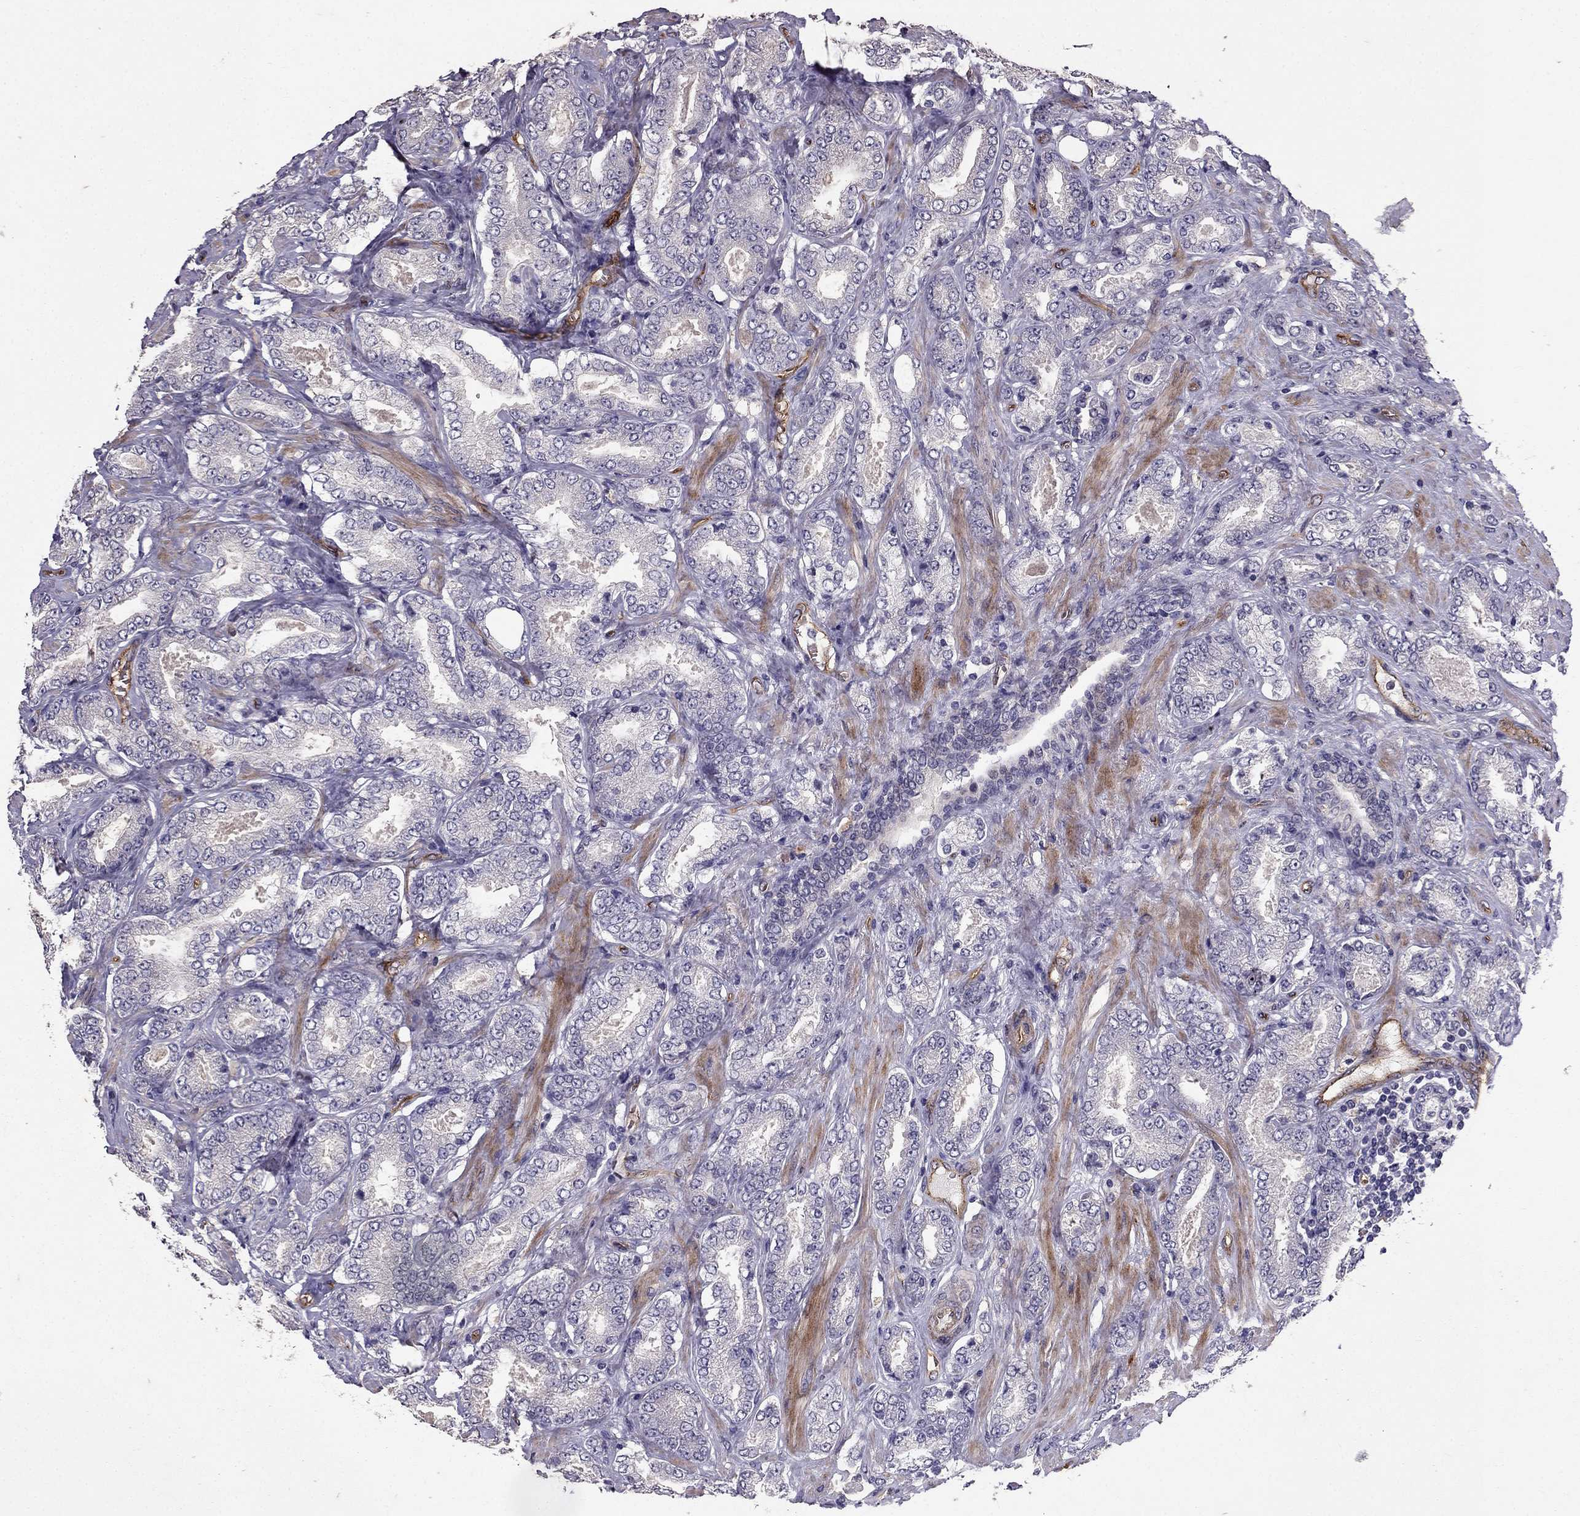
{"staining": {"intensity": "negative", "quantity": "none", "location": "none"}, "tissue": "prostate cancer", "cell_type": "Tumor cells", "image_type": "cancer", "snomed": [{"axis": "morphology", "description": "Adenocarcinoma, NOS"}, {"axis": "topography", "description": "Prostate"}], "caption": "Immunohistochemistry of prostate adenocarcinoma demonstrates no expression in tumor cells. (Immunohistochemistry (ihc), brightfield microscopy, high magnification).", "gene": "RASIP1", "patient": {"sex": "male", "age": 64}}